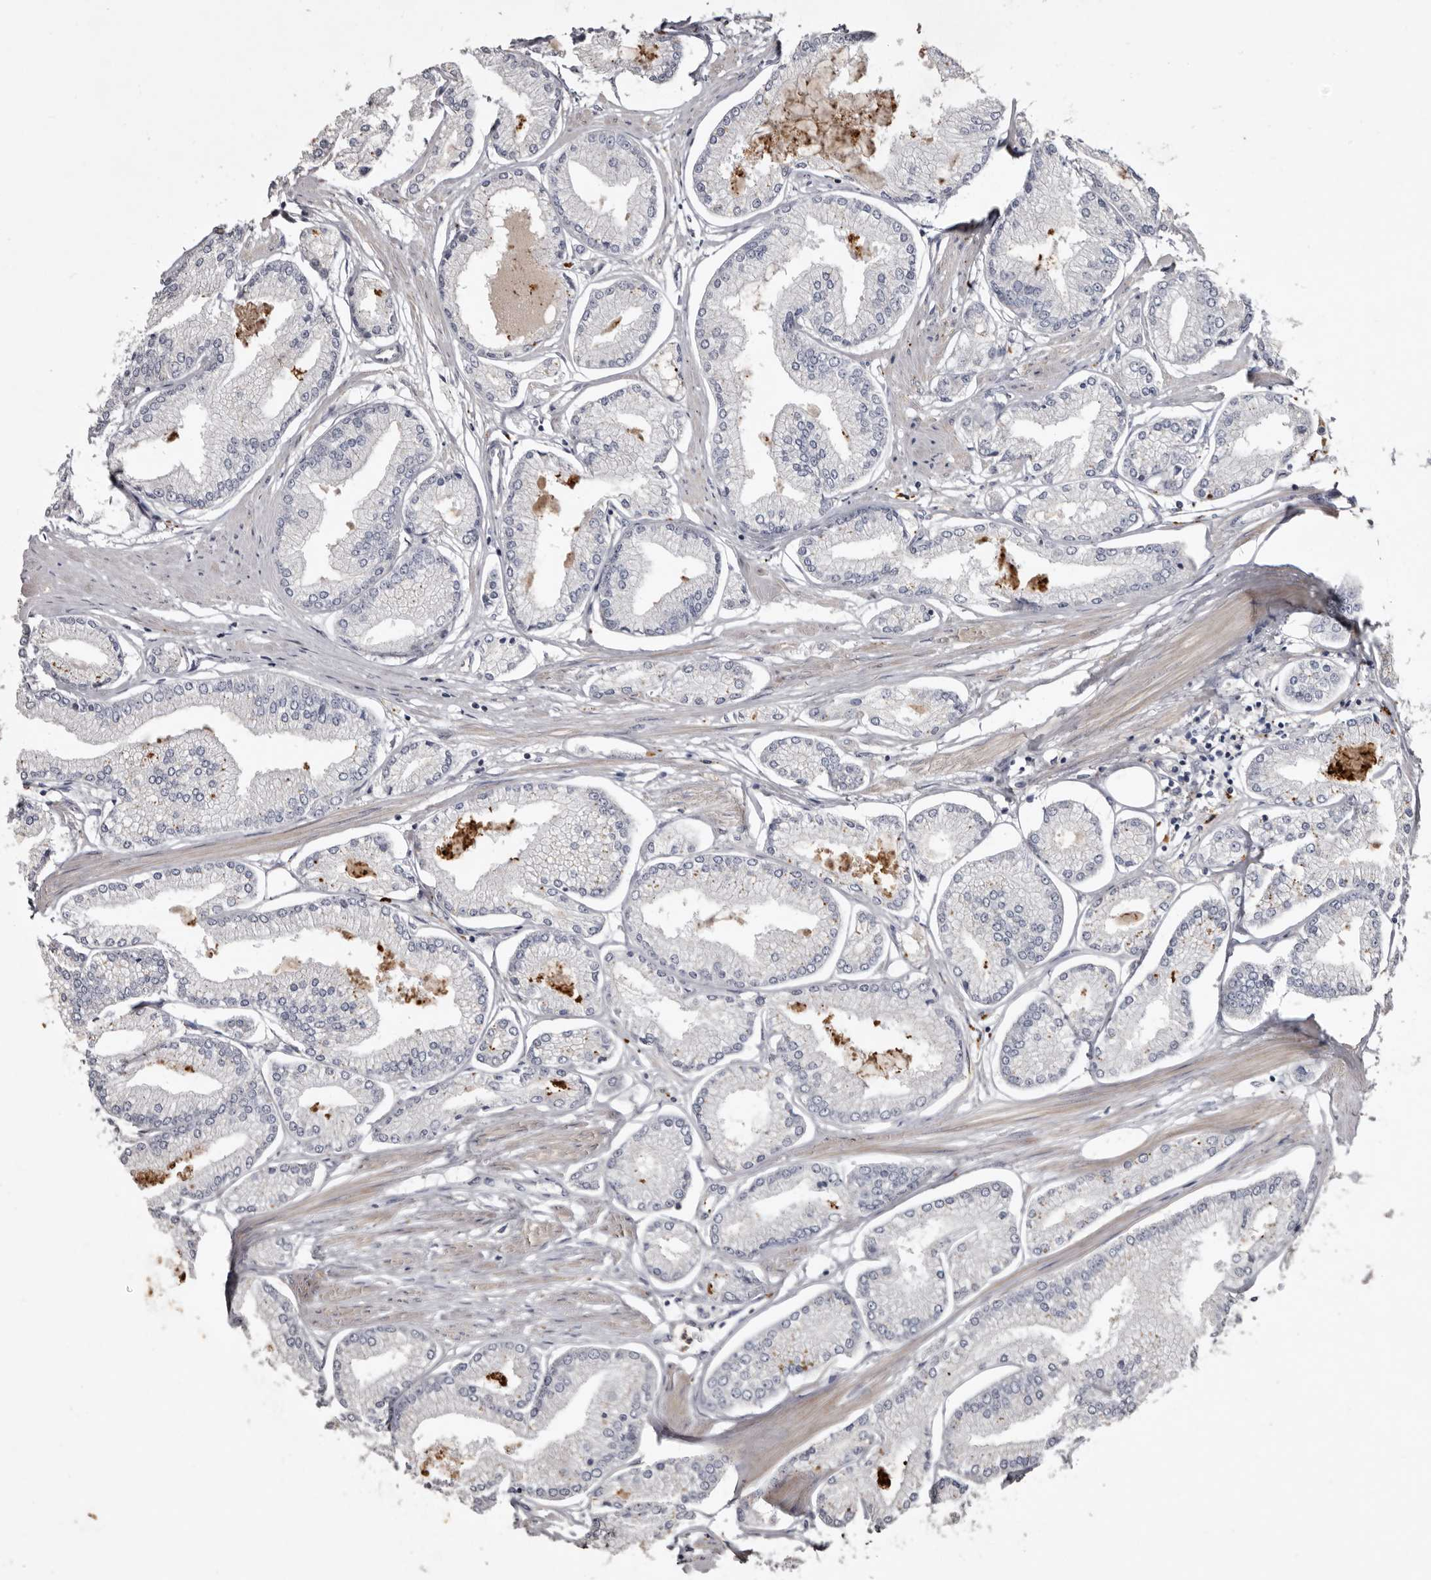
{"staining": {"intensity": "negative", "quantity": "none", "location": "none"}, "tissue": "prostate cancer", "cell_type": "Tumor cells", "image_type": "cancer", "snomed": [{"axis": "morphology", "description": "Adenocarcinoma, Low grade"}, {"axis": "topography", "description": "Prostate"}], "caption": "The immunohistochemistry (IHC) photomicrograph has no significant expression in tumor cells of adenocarcinoma (low-grade) (prostate) tissue. The staining was performed using DAB (3,3'-diaminobenzidine) to visualize the protein expression in brown, while the nuclei were stained in blue with hematoxylin (Magnification: 20x).", "gene": "SLC10A4", "patient": {"sex": "male", "age": 52}}